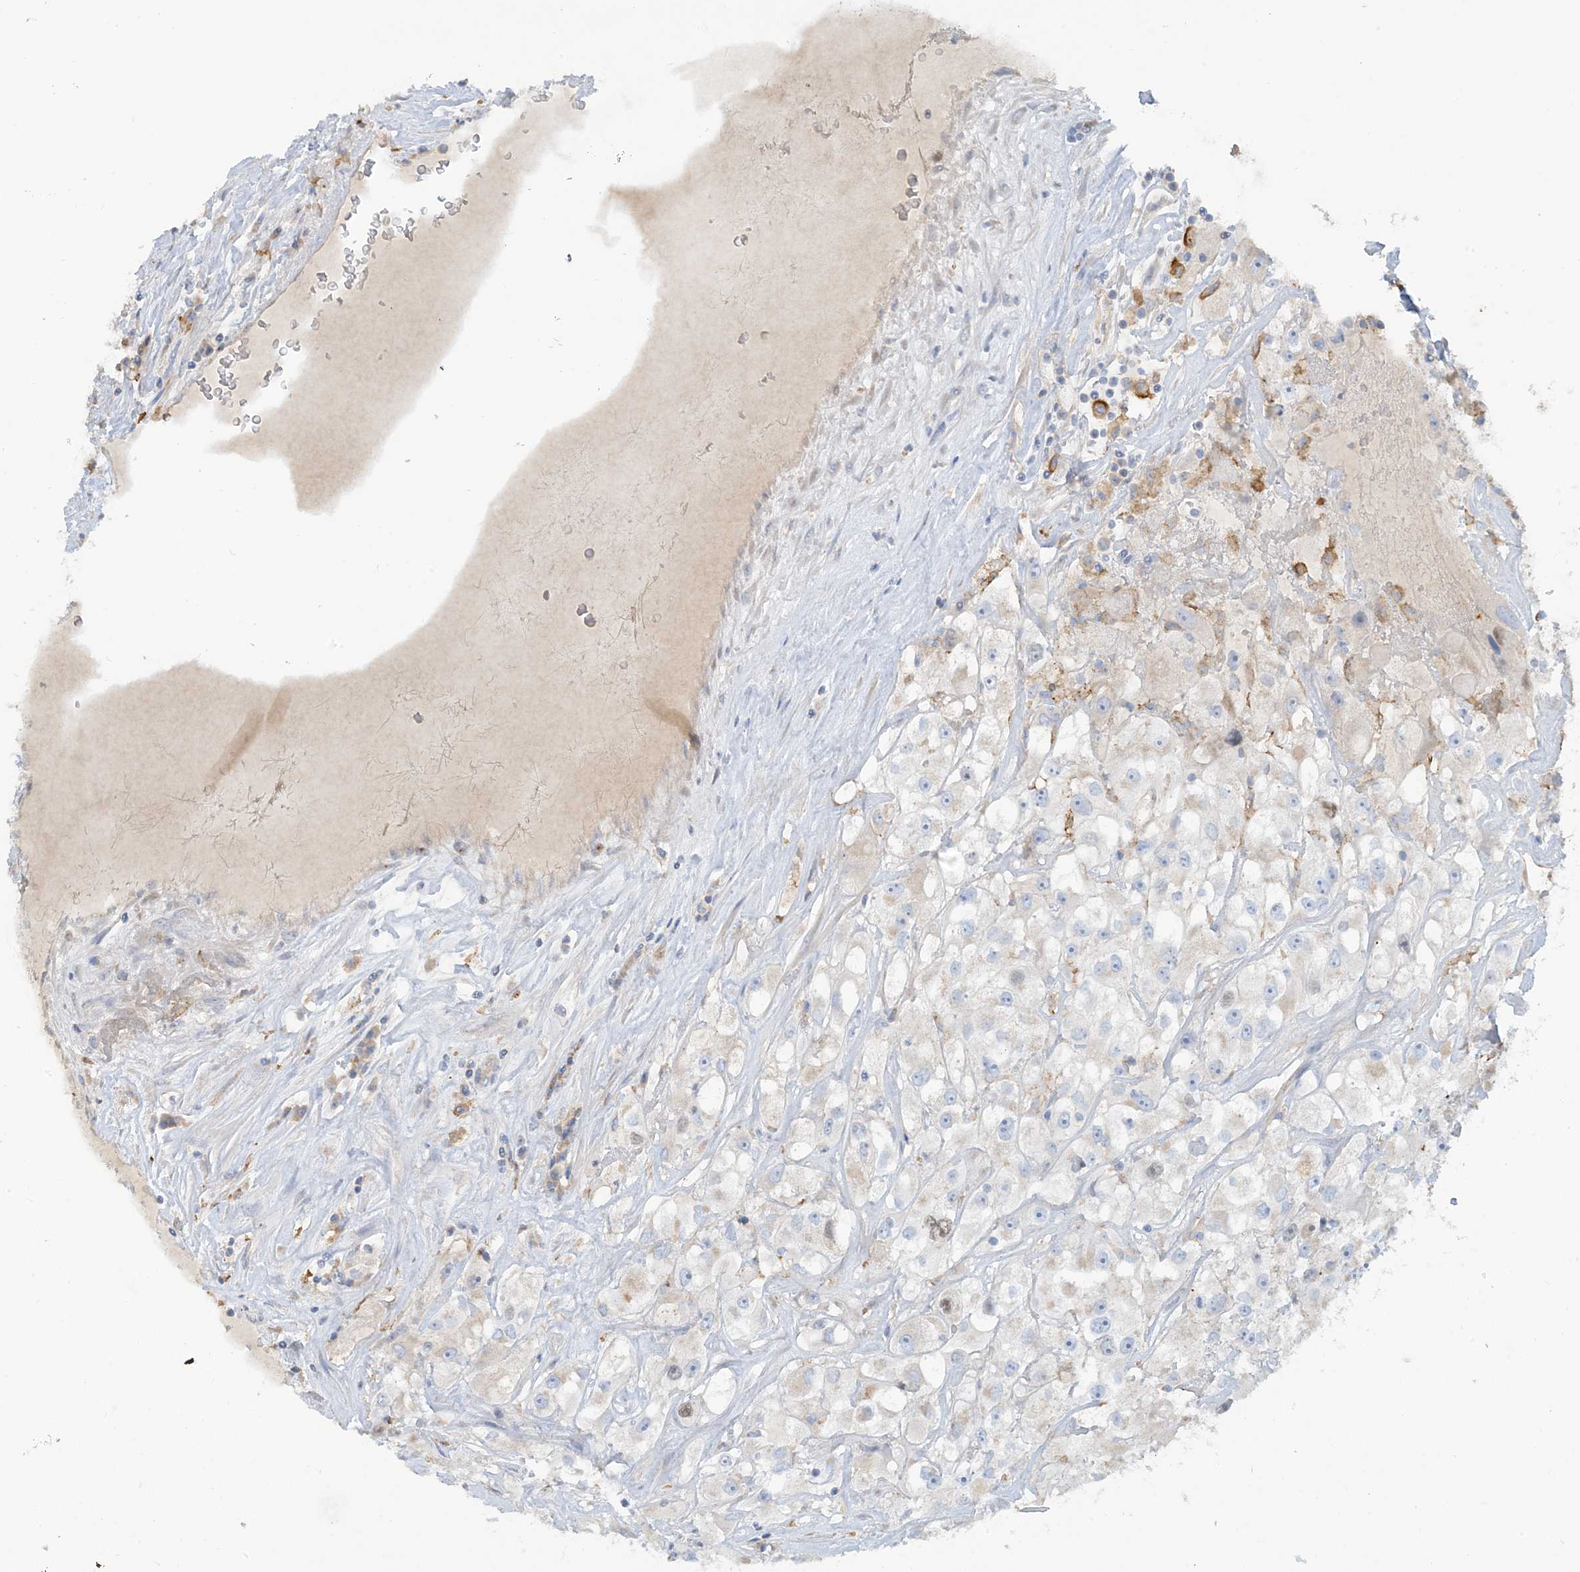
{"staining": {"intensity": "negative", "quantity": "none", "location": "none"}, "tissue": "renal cancer", "cell_type": "Tumor cells", "image_type": "cancer", "snomed": [{"axis": "morphology", "description": "Adenocarcinoma, NOS"}, {"axis": "topography", "description": "Kidney"}], "caption": "A micrograph of renal cancer stained for a protein exhibits no brown staining in tumor cells.", "gene": "PEAR1", "patient": {"sex": "female", "age": 52}}